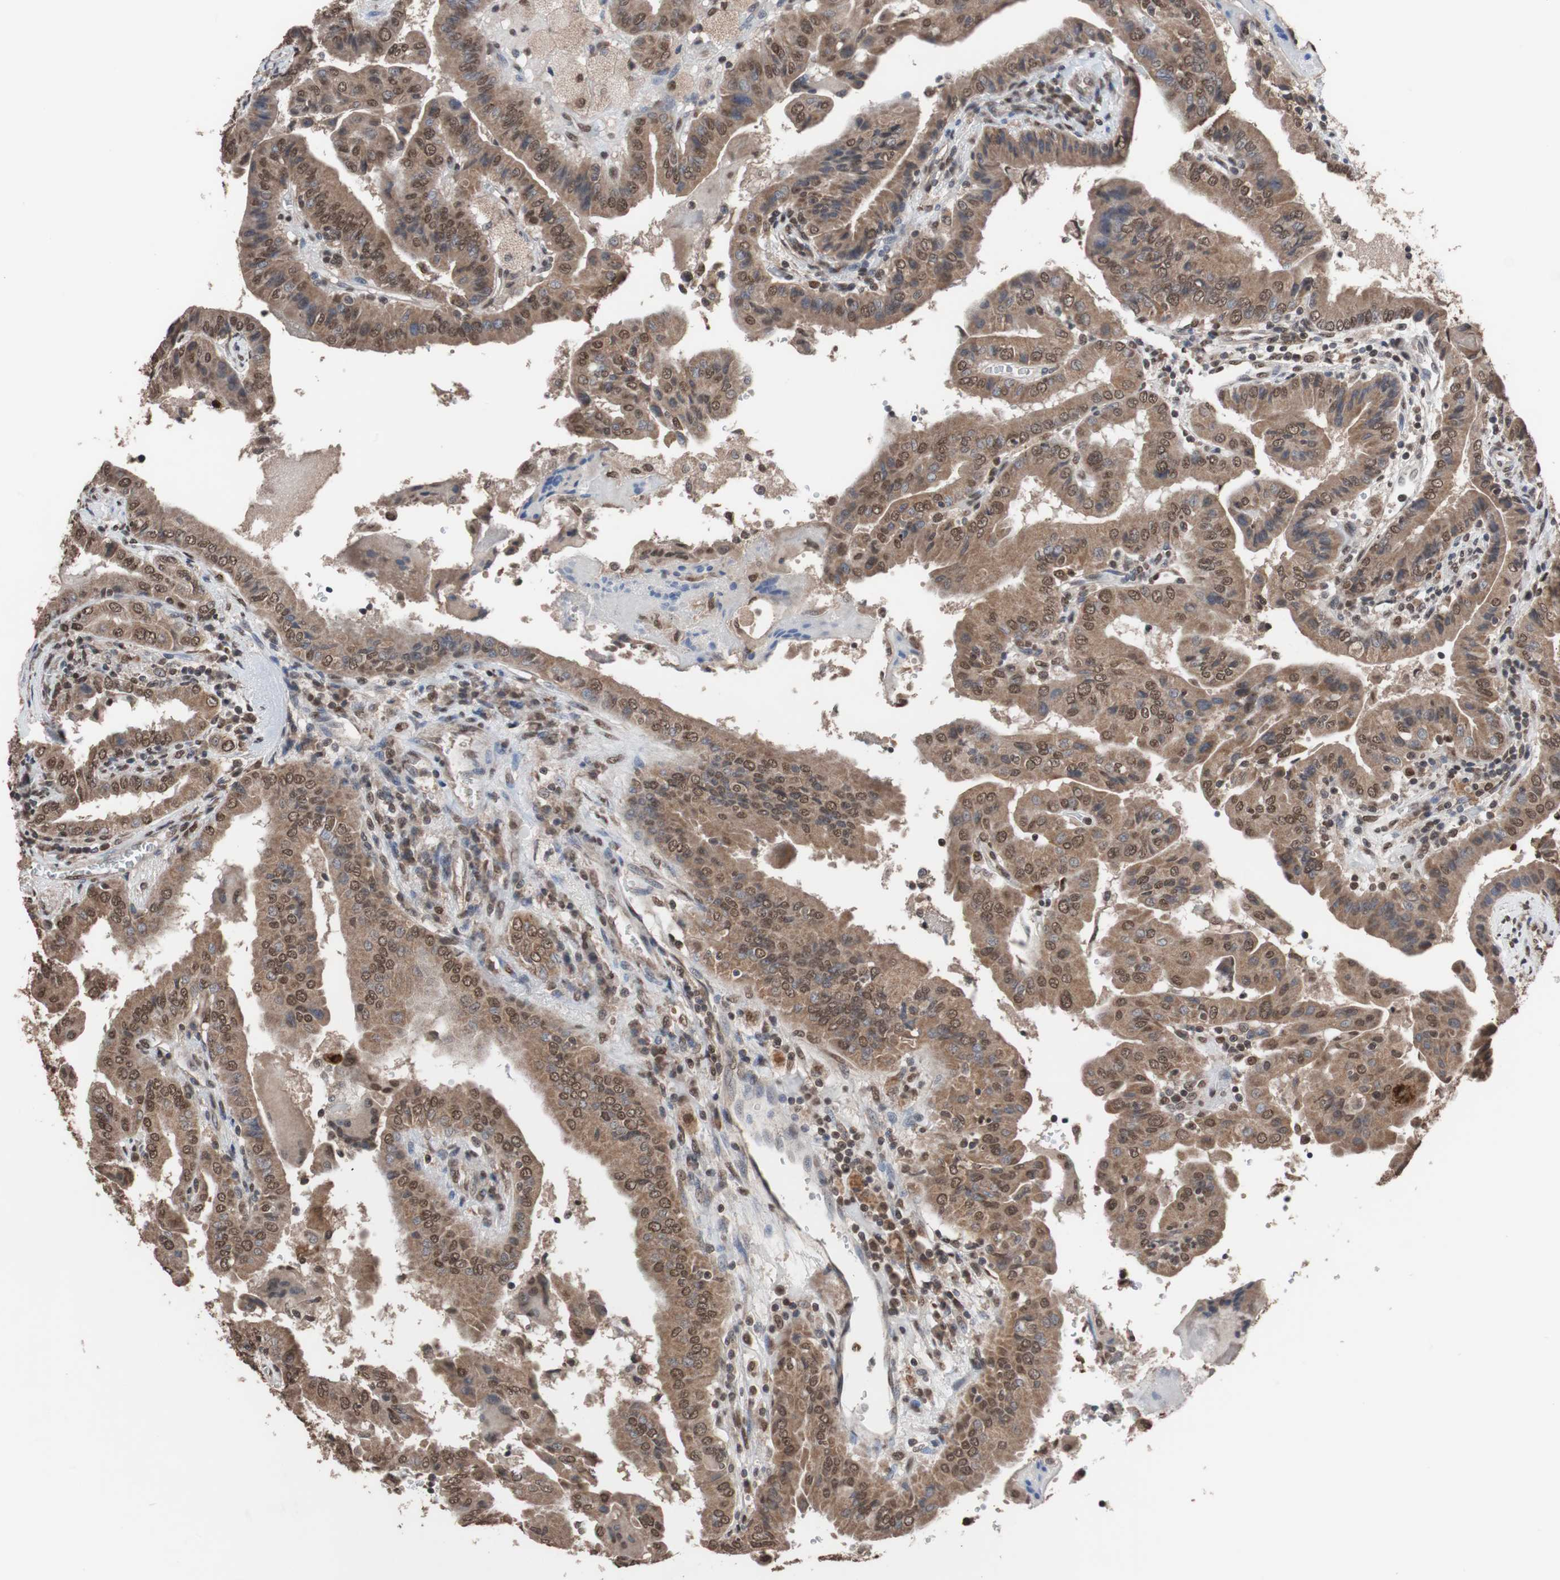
{"staining": {"intensity": "moderate", "quantity": ">75%", "location": "cytoplasmic/membranous,nuclear"}, "tissue": "thyroid cancer", "cell_type": "Tumor cells", "image_type": "cancer", "snomed": [{"axis": "morphology", "description": "Papillary adenocarcinoma, NOS"}, {"axis": "topography", "description": "Thyroid gland"}], "caption": "Immunohistochemistry (IHC) (DAB (3,3'-diaminobenzidine)) staining of human thyroid papillary adenocarcinoma reveals moderate cytoplasmic/membranous and nuclear protein expression in about >75% of tumor cells.", "gene": "MED27", "patient": {"sex": "male", "age": 33}}